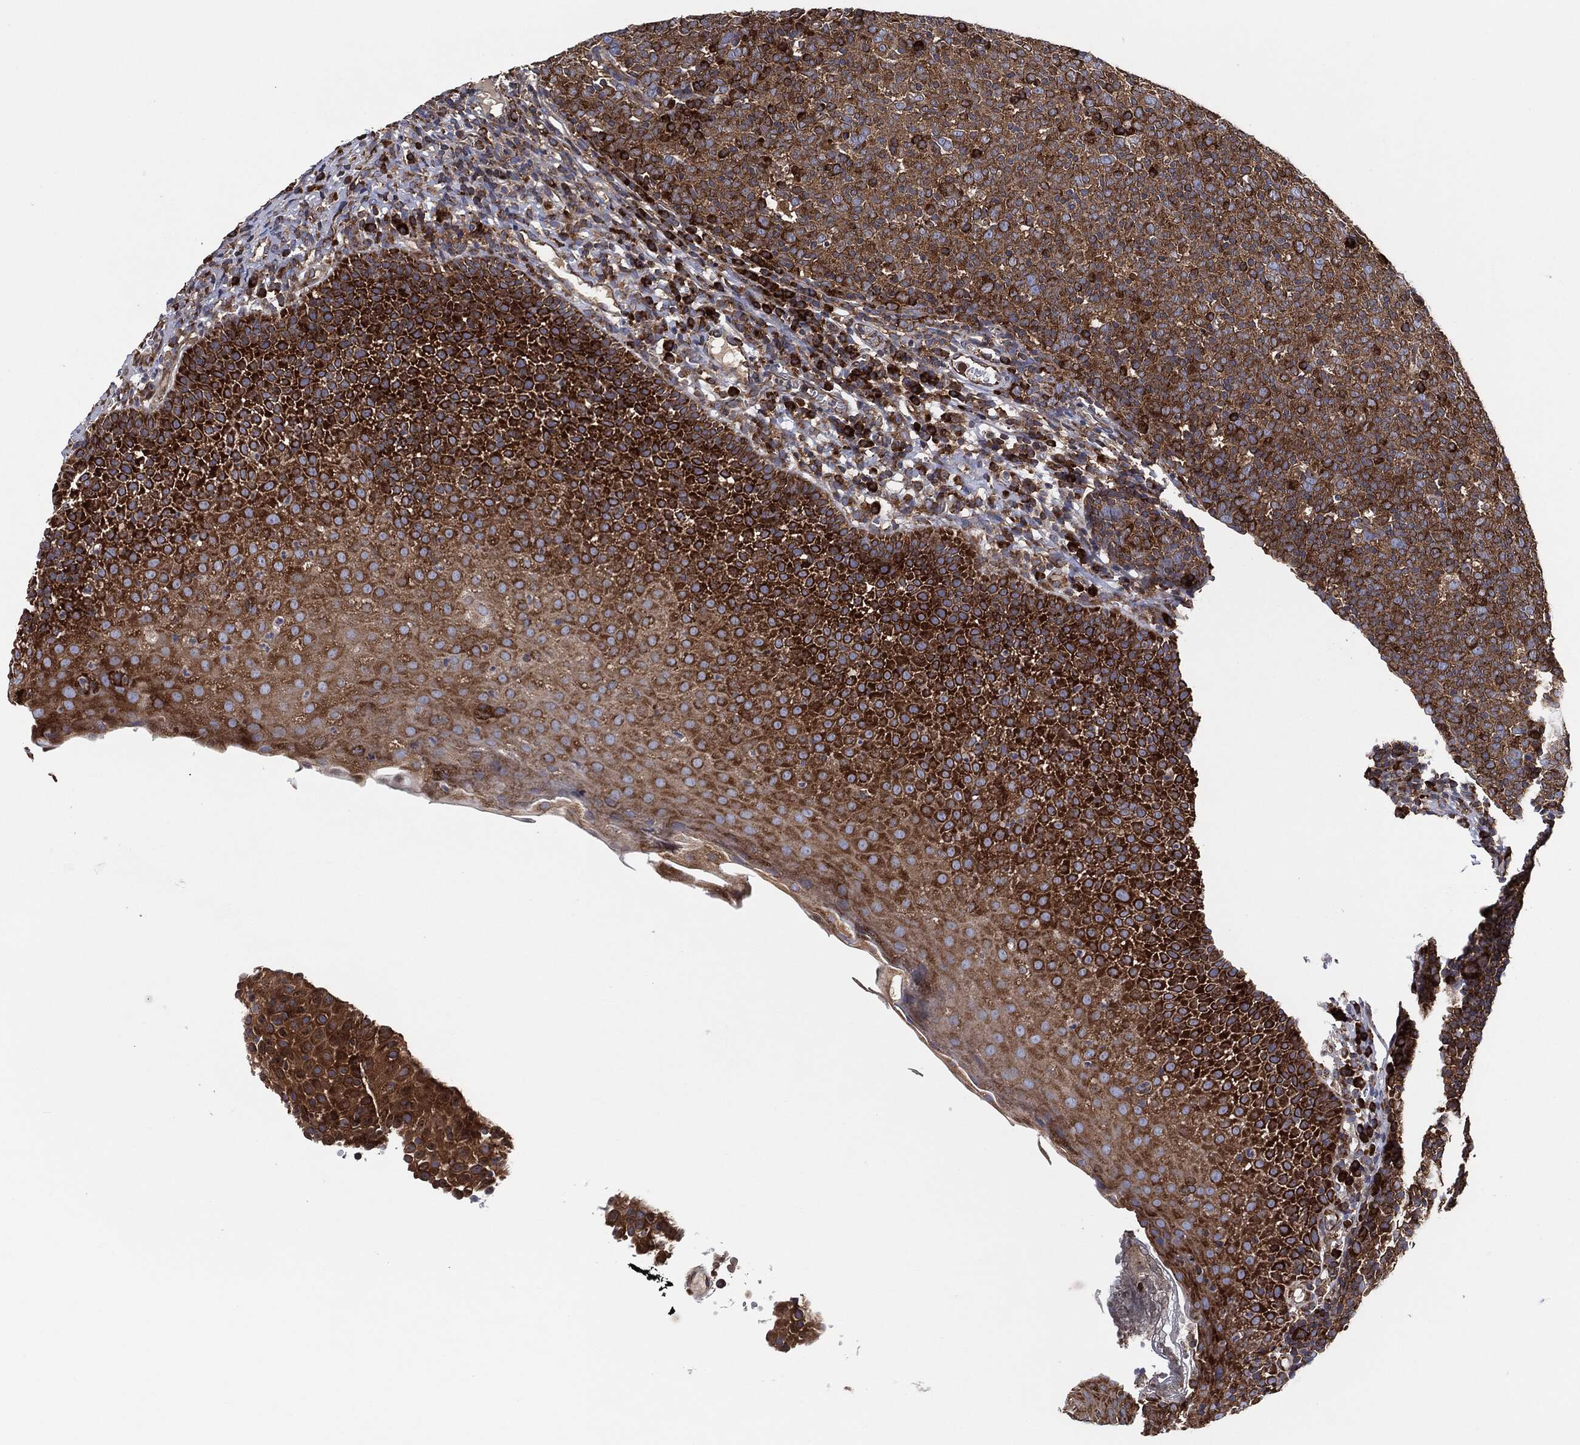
{"staining": {"intensity": "moderate", "quantity": "25%-75%", "location": "cytoplasmic/membranous"}, "tissue": "tonsil", "cell_type": "Germinal center cells", "image_type": "normal", "snomed": [{"axis": "morphology", "description": "Normal tissue, NOS"}, {"axis": "topography", "description": "Tonsil"}], "caption": "Immunohistochemical staining of benign human tonsil demonstrates moderate cytoplasmic/membranous protein positivity in approximately 25%-75% of germinal center cells. (DAB (3,3'-diaminobenzidine) = brown stain, brightfield microscopy at high magnification).", "gene": "EIF2S2", "patient": {"sex": "female", "age": 5}}